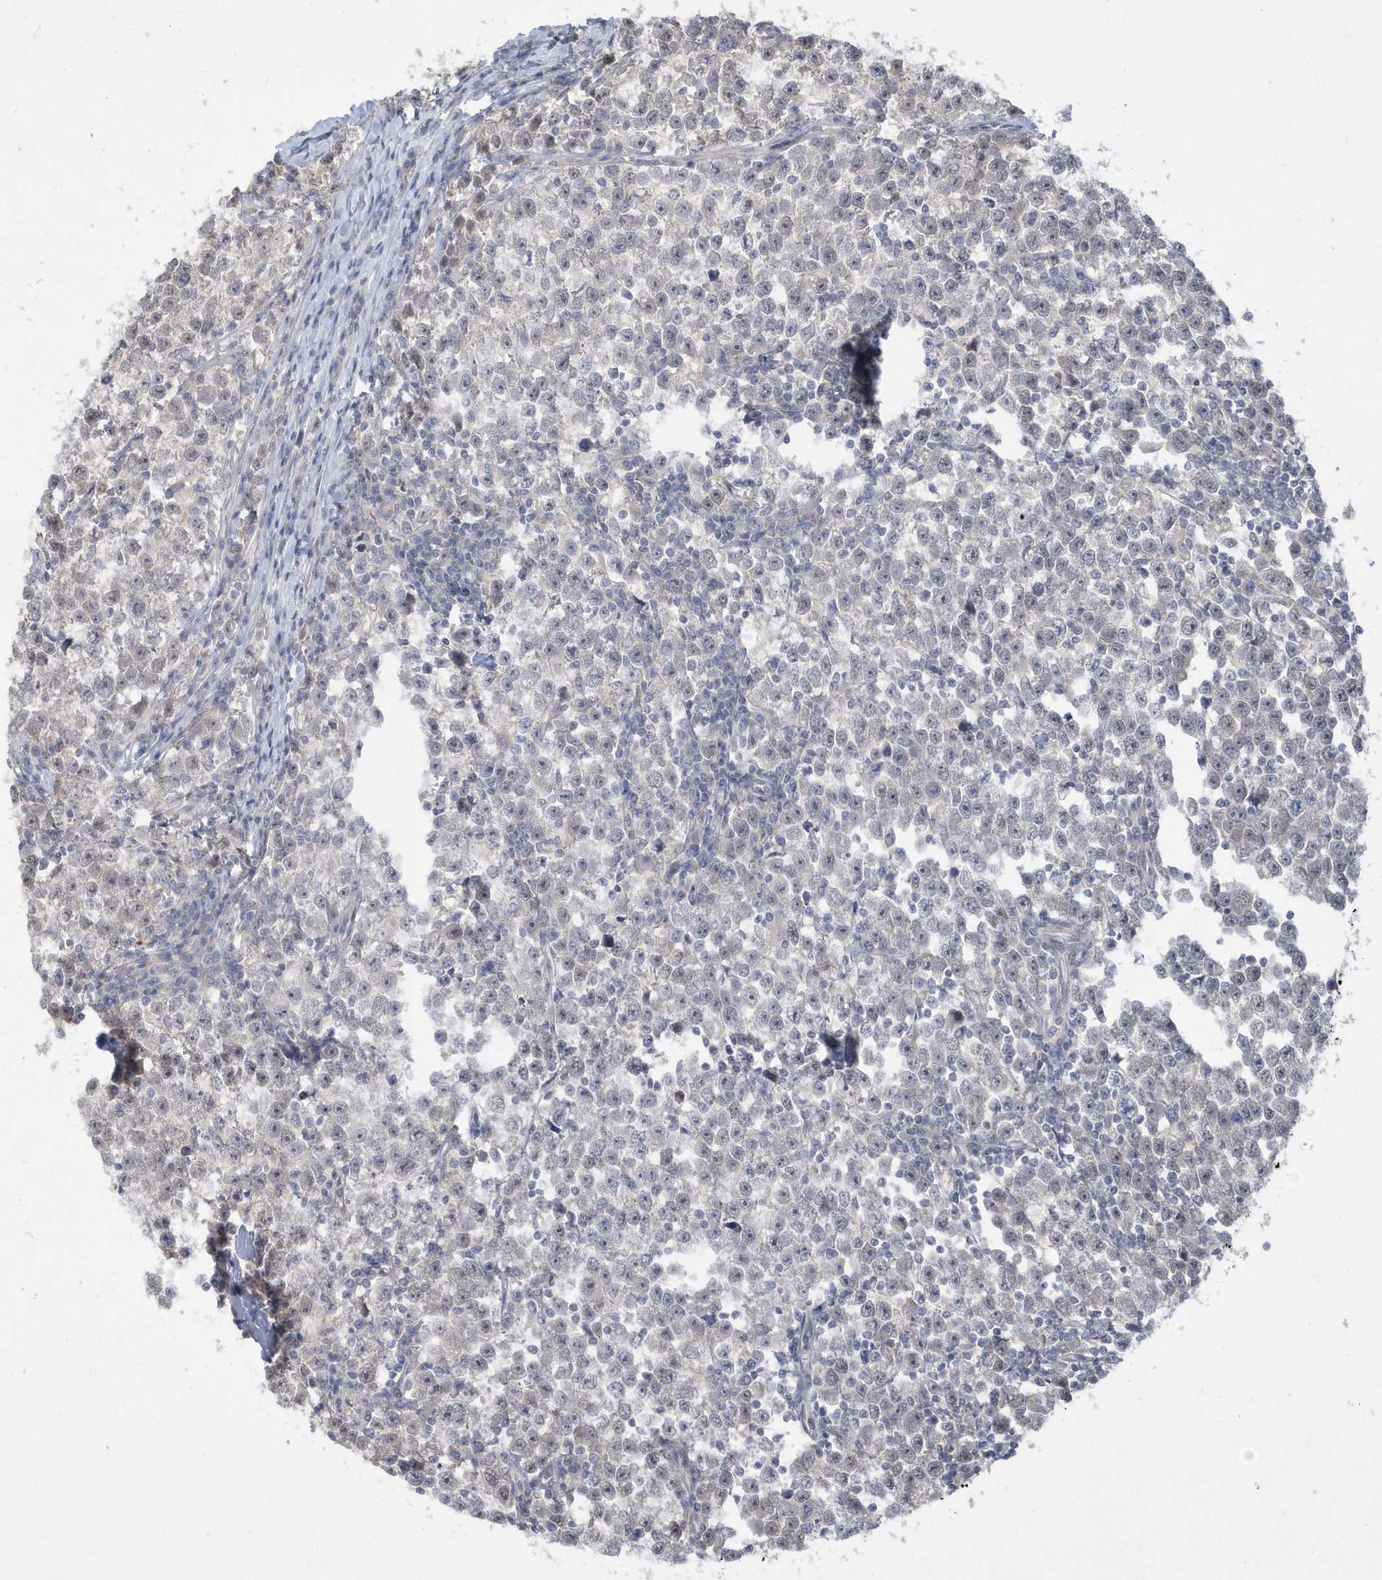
{"staining": {"intensity": "negative", "quantity": "none", "location": "none"}, "tissue": "testis cancer", "cell_type": "Tumor cells", "image_type": "cancer", "snomed": [{"axis": "morphology", "description": "Normal tissue, NOS"}, {"axis": "morphology", "description": "Seminoma, NOS"}, {"axis": "topography", "description": "Testis"}], "caption": "Testis seminoma was stained to show a protein in brown. There is no significant positivity in tumor cells. Brightfield microscopy of IHC stained with DAB (brown) and hematoxylin (blue), captured at high magnification.", "gene": "TSPEAR", "patient": {"sex": "male", "age": 43}}